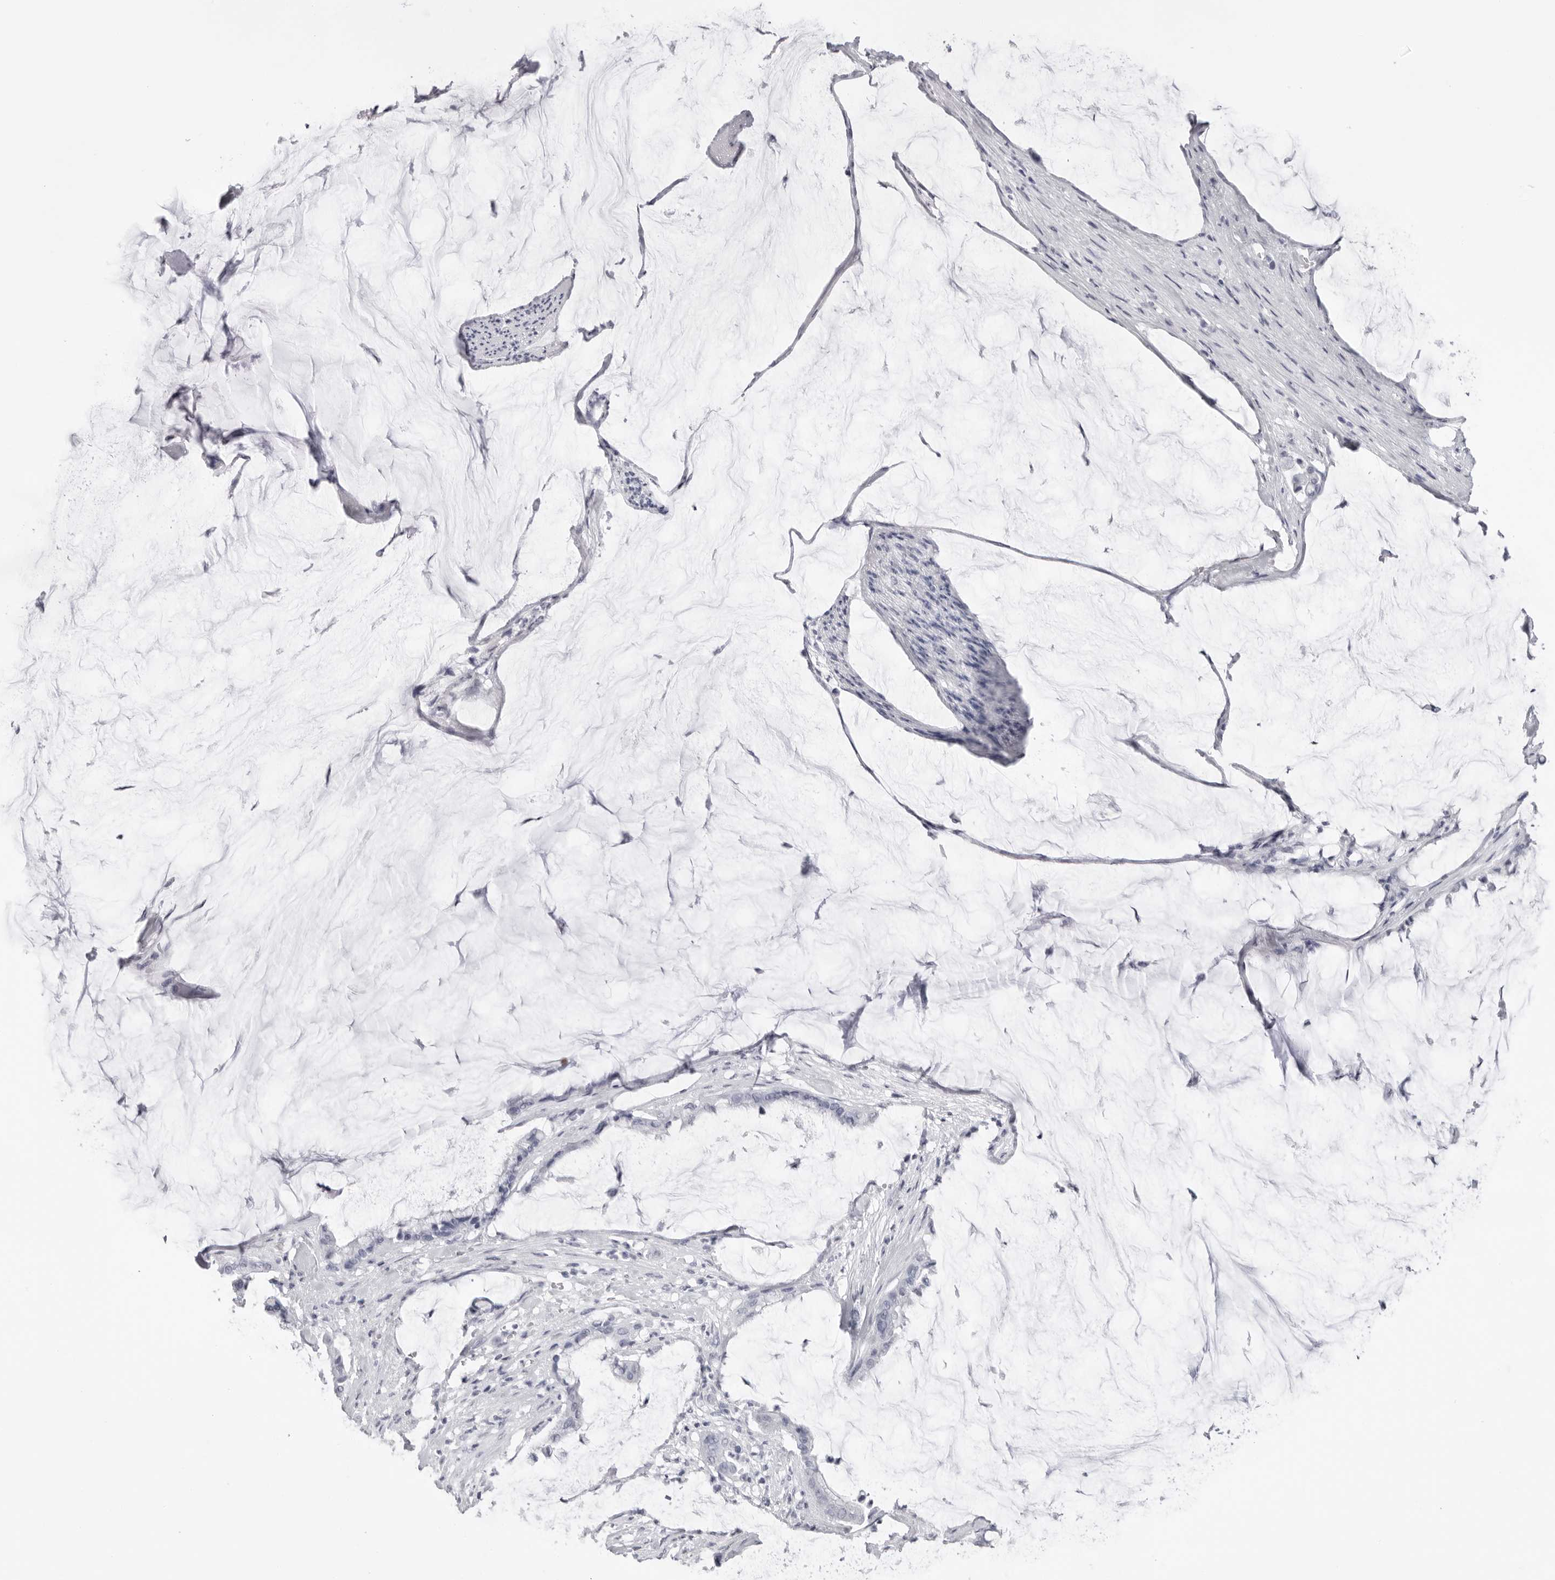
{"staining": {"intensity": "negative", "quantity": "none", "location": "none"}, "tissue": "pancreatic cancer", "cell_type": "Tumor cells", "image_type": "cancer", "snomed": [{"axis": "morphology", "description": "Adenocarcinoma, NOS"}, {"axis": "topography", "description": "Pancreas"}], "caption": "A high-resolution micrograph shows IHC staining of adenocarcinoma (pancreatic), which shows no significant staining in tumor cells. The staining was performed using DAB to visualize the protein expression in brown, while the nuclei were stained in blue with hematoxylin (Magnification: 20x).", "gene": "TMOD4", "patient": {"sex": "male", "age": 41}}